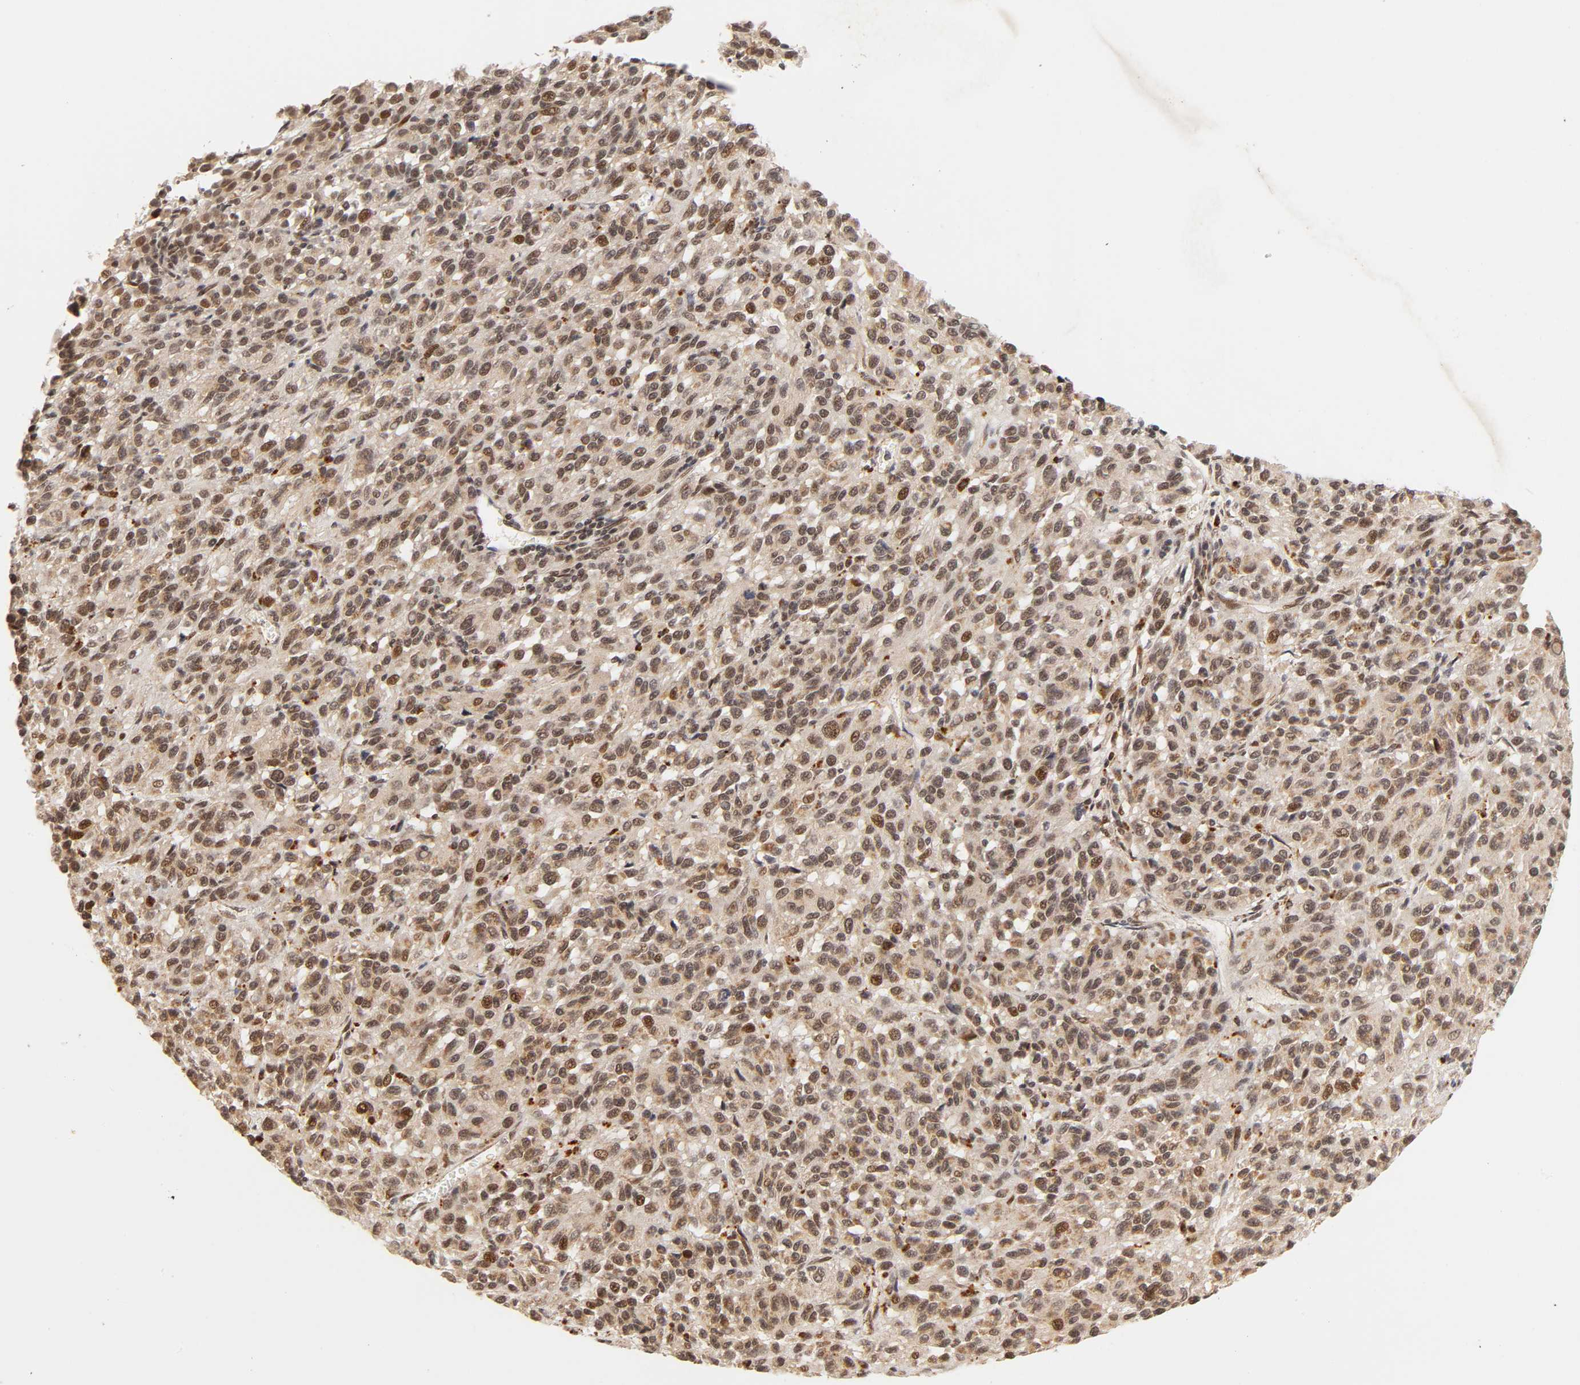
{"staining": {"intensity": "moderate", "quantity": "25%-75%", "location": "cytoplasmic/membranous,nuclear"}, "tissue": "melanoma", "cell_type": "Tumor cells", "image_type": "cancer", "snomed": [{"axis": "morphology", "description": "Malignant melanoma, Metastatic site"}, {"axis": "topography", "description": "Lung"}], "caption": "Immunohistochemical staining of melanoma exhibits medium levels of moderate cytoplasmic/membranous and nuclear protein staining in approximately 25%-75% of tumor cells. Immunohistochemistry (ihc) stains the protein in brown and the nuclei are stained blue.", "gene": "TAF10", "patient": {"sex": "male", "age": 64}}